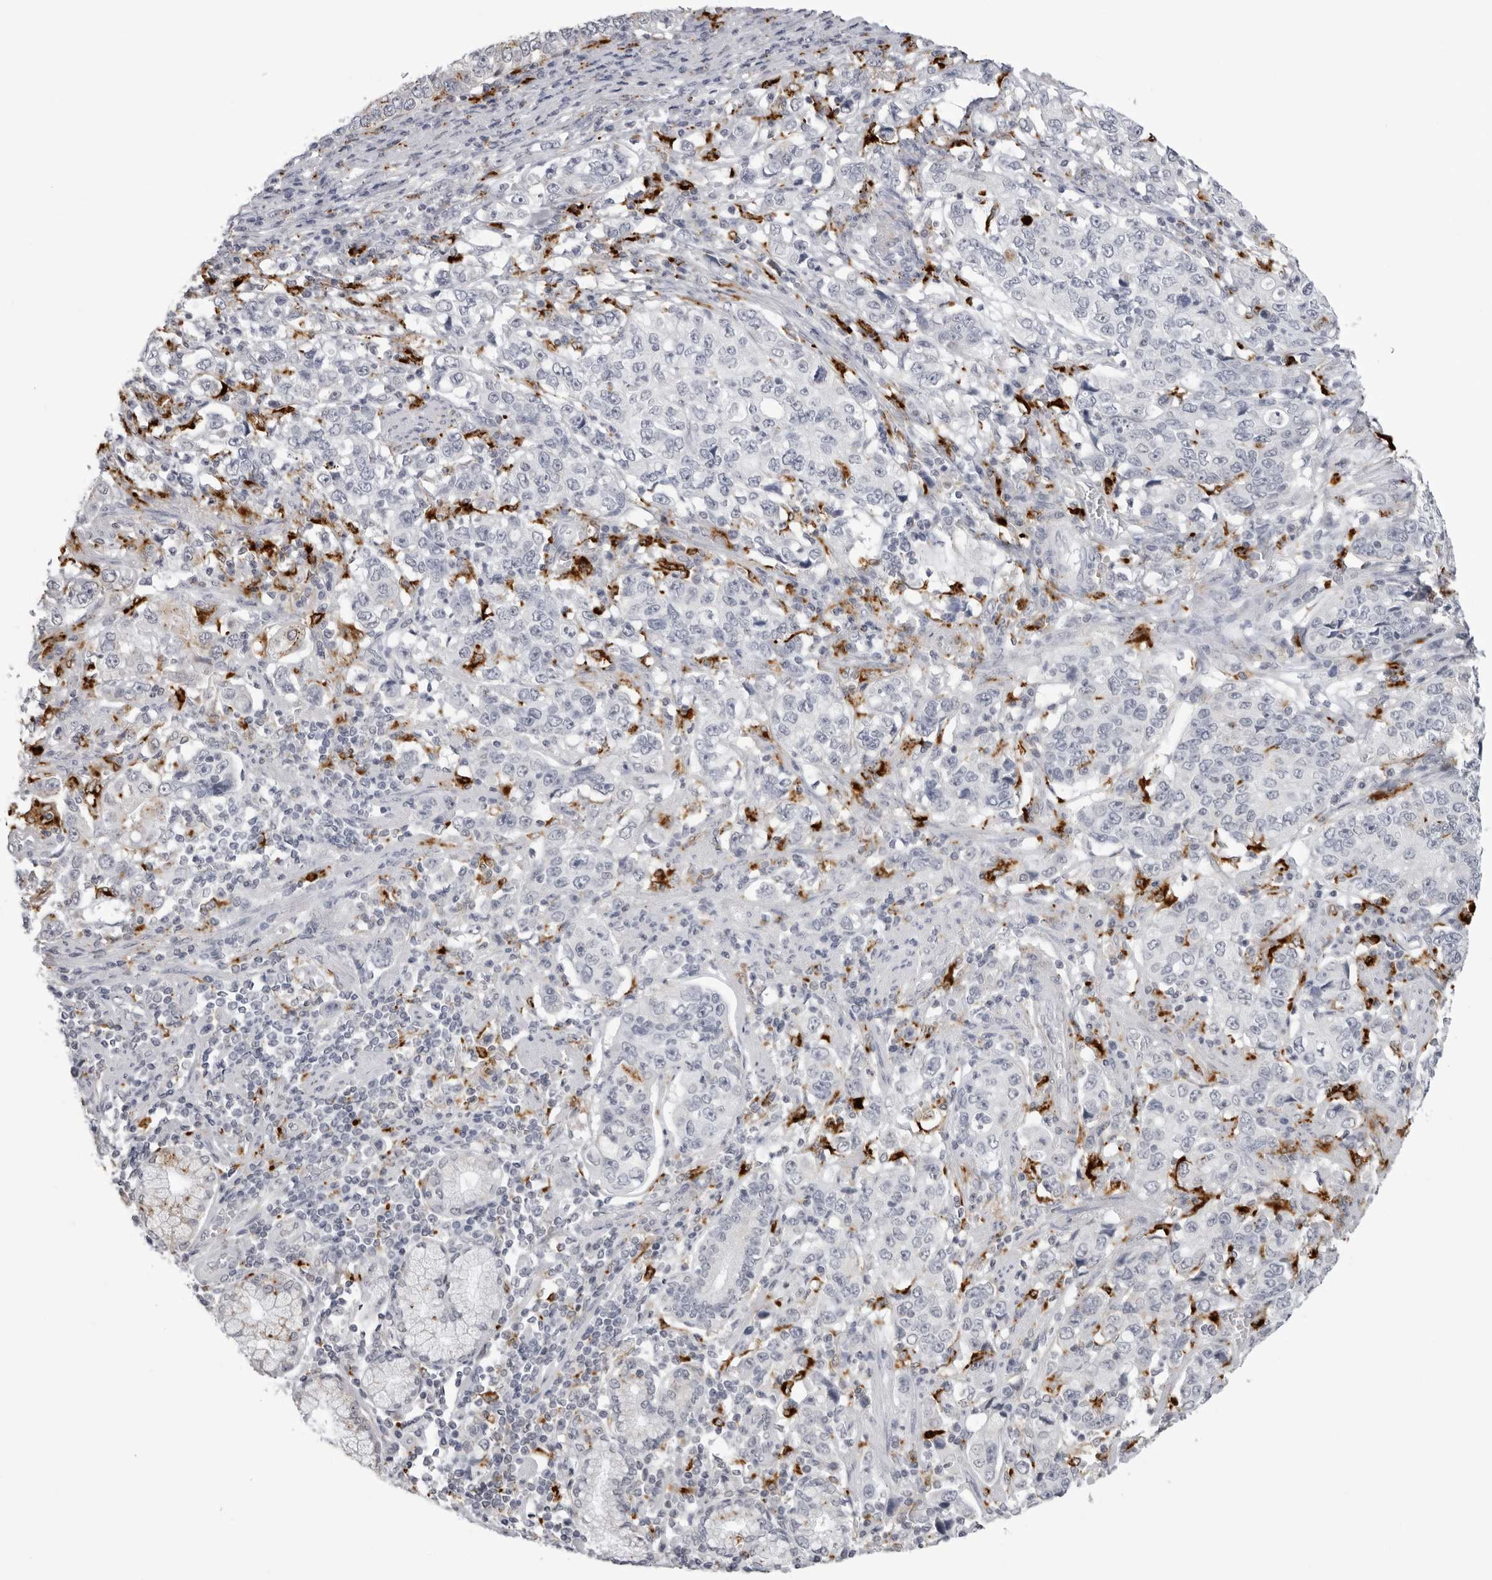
{"staining": {"intensity": "negative", "quantity": "none", "location": "none"}, "tissue": "stomach cancer", "cell_type": "Tumor cells", "image_type": "cancer", "snomed": [{"axis": "morphology", "description": "Adenocarcinoma, NOS"}, {"axis": "topography", "description": "Stomach, lower"}], "caption": "DAB (3,3'-diaminobenzidine) immunohistochemical staining of human stomach cancer exhibits no significant expression in tumor cells.", "gene": "IL25", "patient": {"sex": "female", "age": 72}}